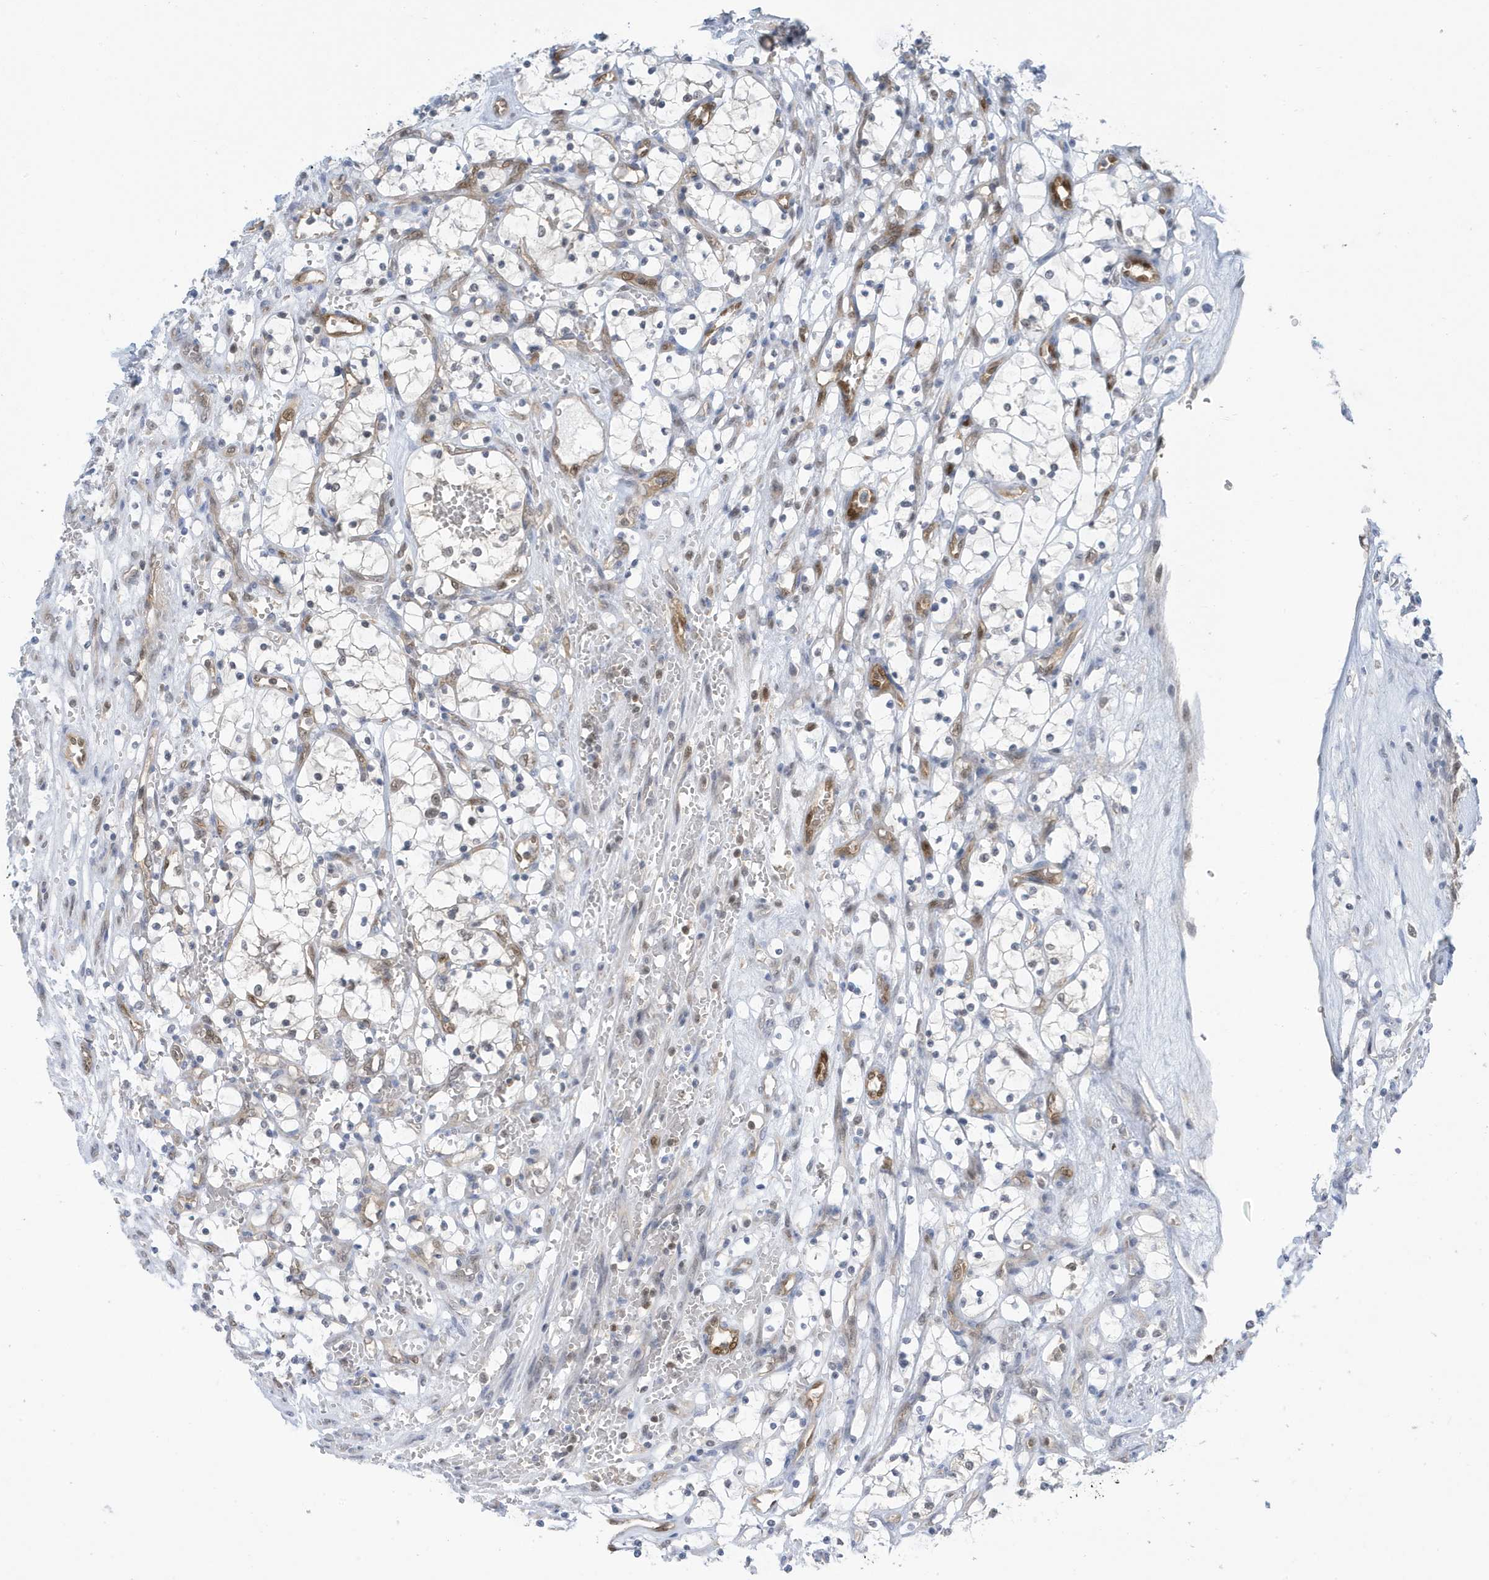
{"staining": {"intensity": "negative", "quantity": "none", "location": "none"}, "tissue": "renal cancer", "cell_type": "Tumor cells", "image_type": "cancer", "snomed": [{"axis": "morphology", "description": "Adenocarcinoma, NOS"}, {"axis": "topography", "description": "Kidney"}], "caption": "IHC histopathology image of adenocarcinoma (renal) stained for a protein (brown), which shows no positivity in tumor cells.", "gene": "NCOA7", "patient": {"sex": "female", "age": 69}}